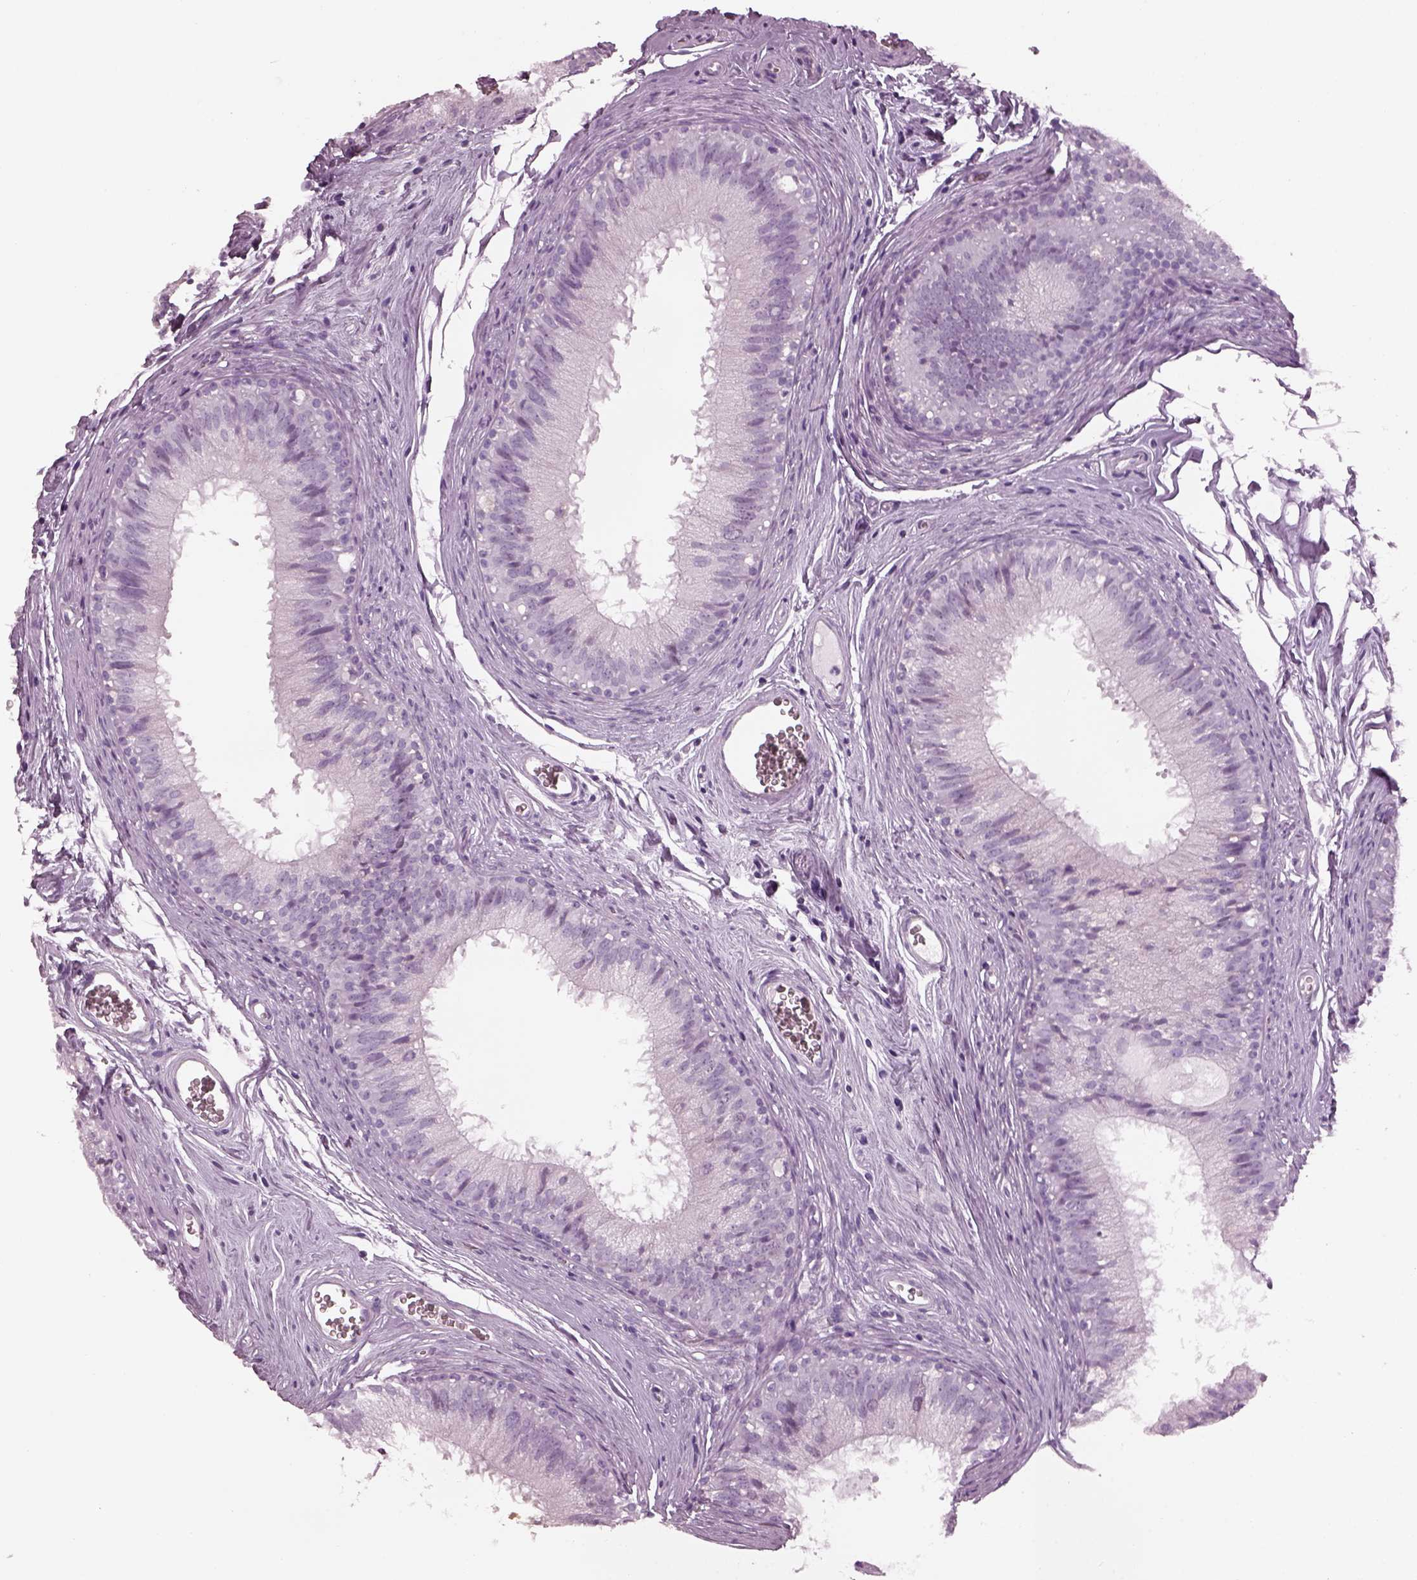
{"staining": {"intensity": "negative", "quantity": "none", "location": "none"}, "tissue": "epididymis", "cell_type": "Glandular cells", "image_type": "normal", "snomed": [{"axis": "morphology", "description": "Normal tissue, NOS"}, {"axis": "topography", "description": "Epididymis"}], "caption": "DAB (3,3'-diaminobenzidine) immunohistochemical staining of normal human epididymis reveals no significant expression in glandular cells.", "gene": "PDC", "patient": {"sex": "male", "age": 37}}